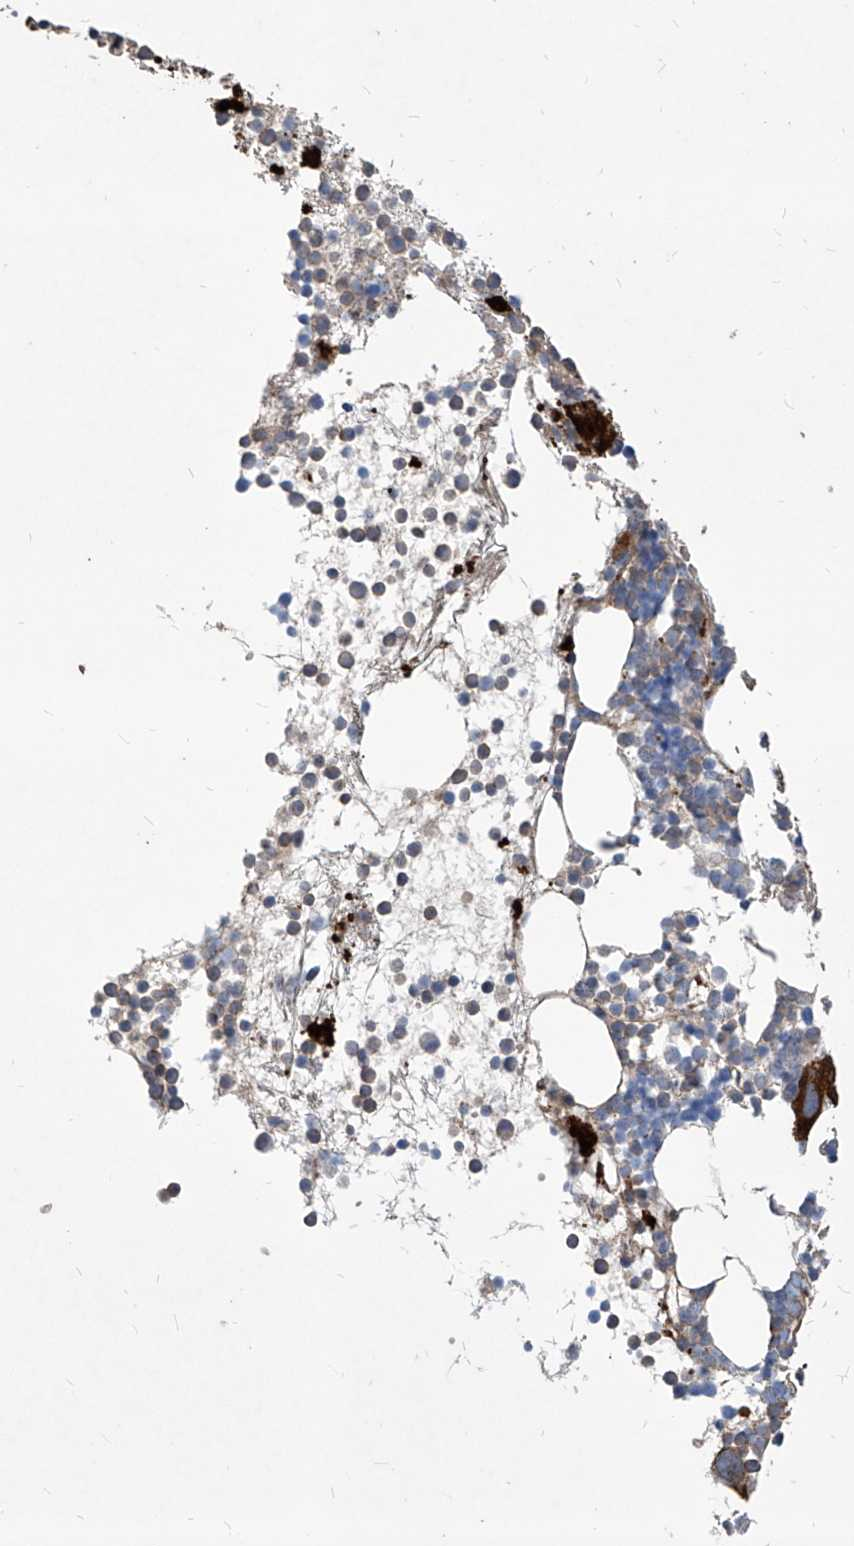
{"staining": {"intensity": "strong", "quantity": "<25%", "location": "cytoplasmic/membranous"}, "tissue": "bone marrow", "cell_type": "Hematopoietic cells", "image_type": "normal", "snomed": [{"axis": "morphology", "description": "Normal tissue, NOS"}, {"axis": "topography", "description": "Bone marrow"}], "caption": "Protein staining of normal bone marrow shows strong cytoplasmic/membranous expression in approximately <25% of hematopoietic cells. Nuclei are stained in blue.", "gene": "FAM83B", "patient": {"sex": "female", "age": 57}}